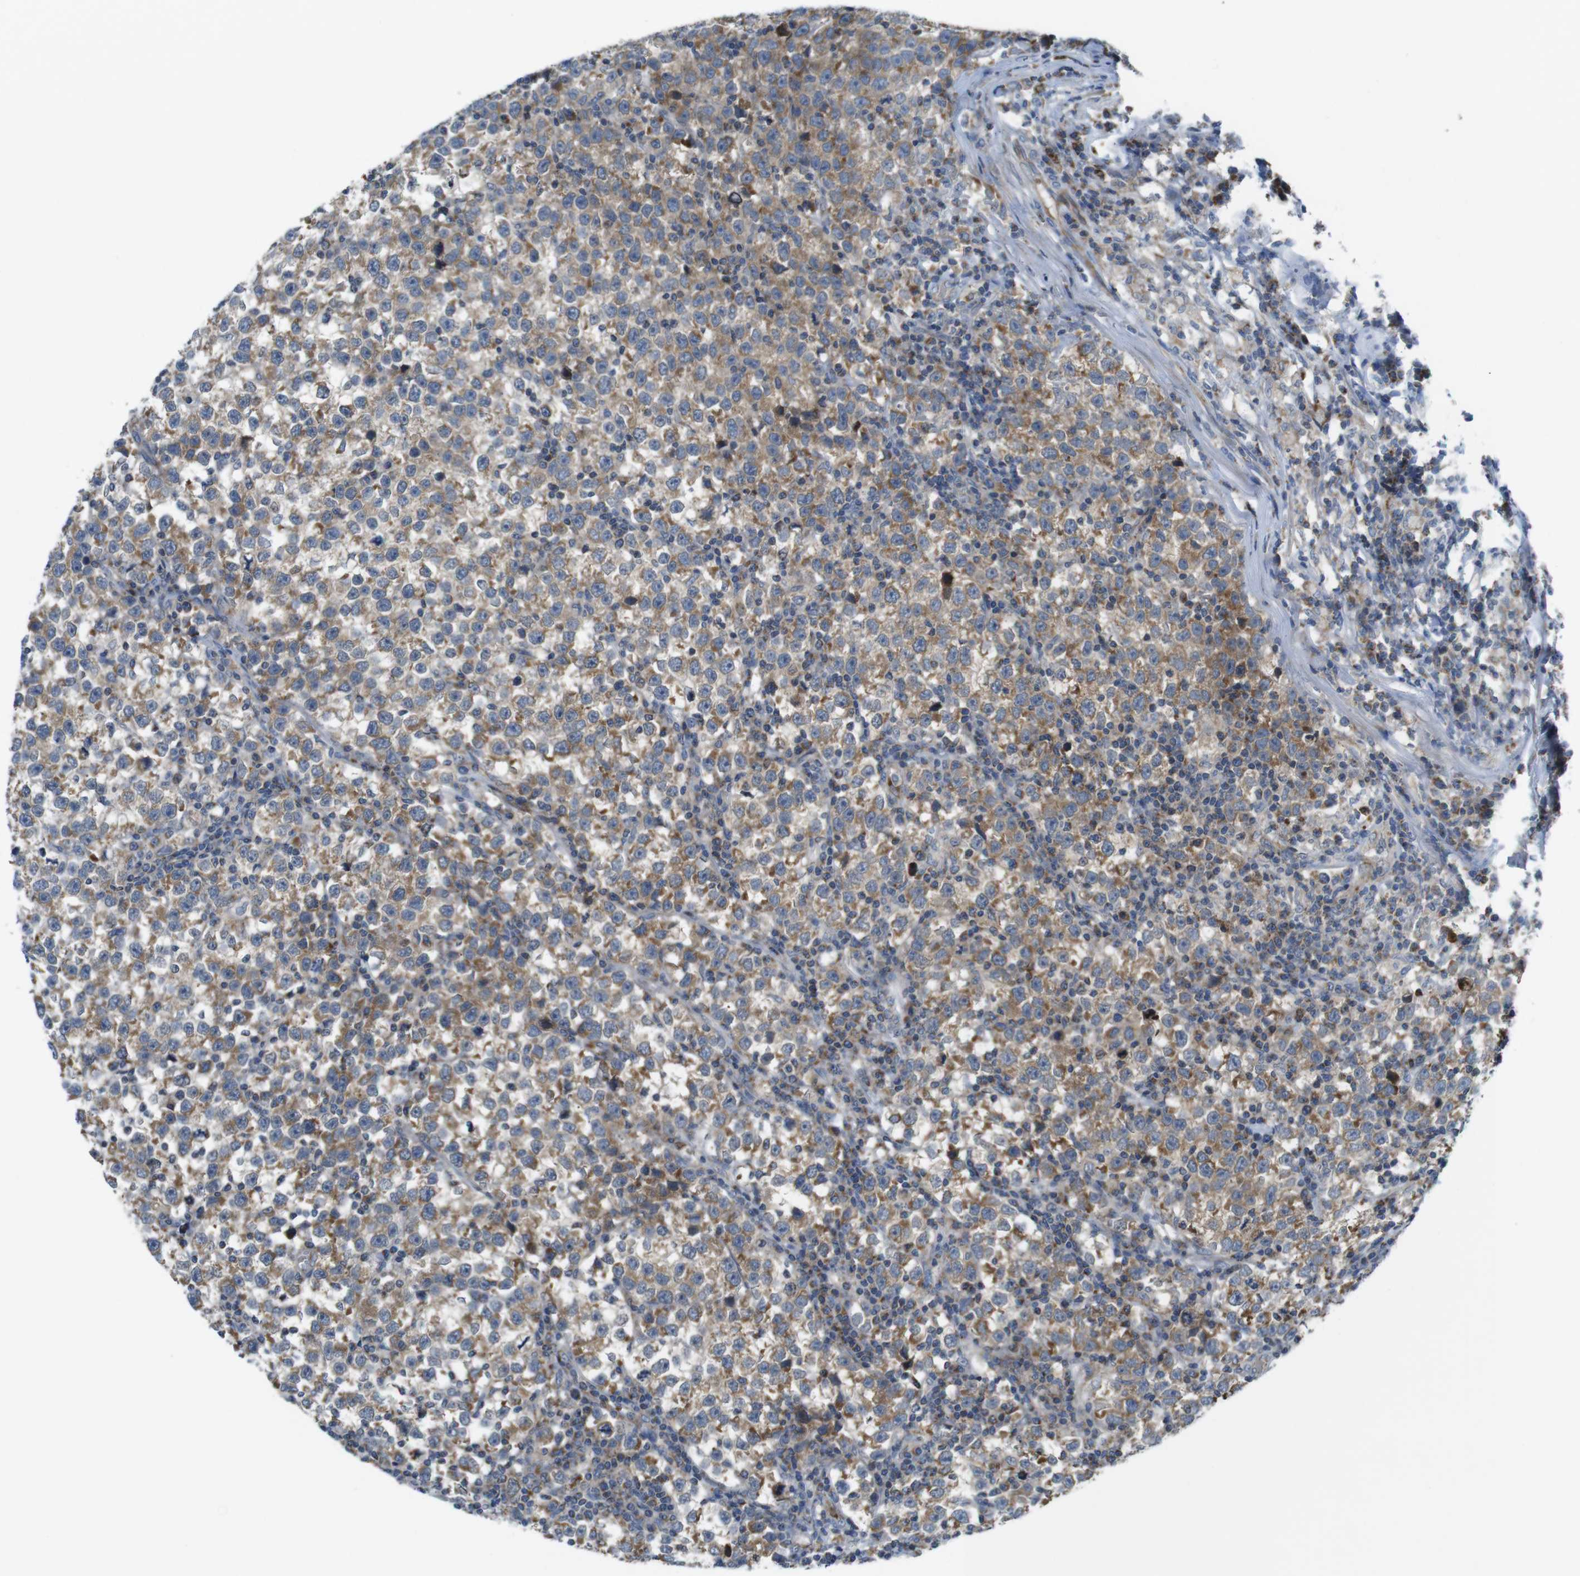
{"staining": {"intensity": "moderate", "quantity": "25%-75%", "location": "cytoplasmic/membranous"}, "tissue": "testis cancer", "cell_type": "Tumor cells", "image_type": "cancer", "snomed": [{"axis": "morphology", "description": "Seminoma, NOS"}, {"axis": "topography", "description": "Testis"}], "caption": "Immunohistochemistry (IHC) image of neoplastic tissue: human testis cancer stained using immunohistochemistry (IHC) exhibits medium levels of moderate protein expression localized specifically in the cytoplasmic/membranous of tumor cells, appearing as a cytoplasmic/membranous brown color.", "gene": "MARCHF1", "patient": {"sex": "male", "age": 43}}